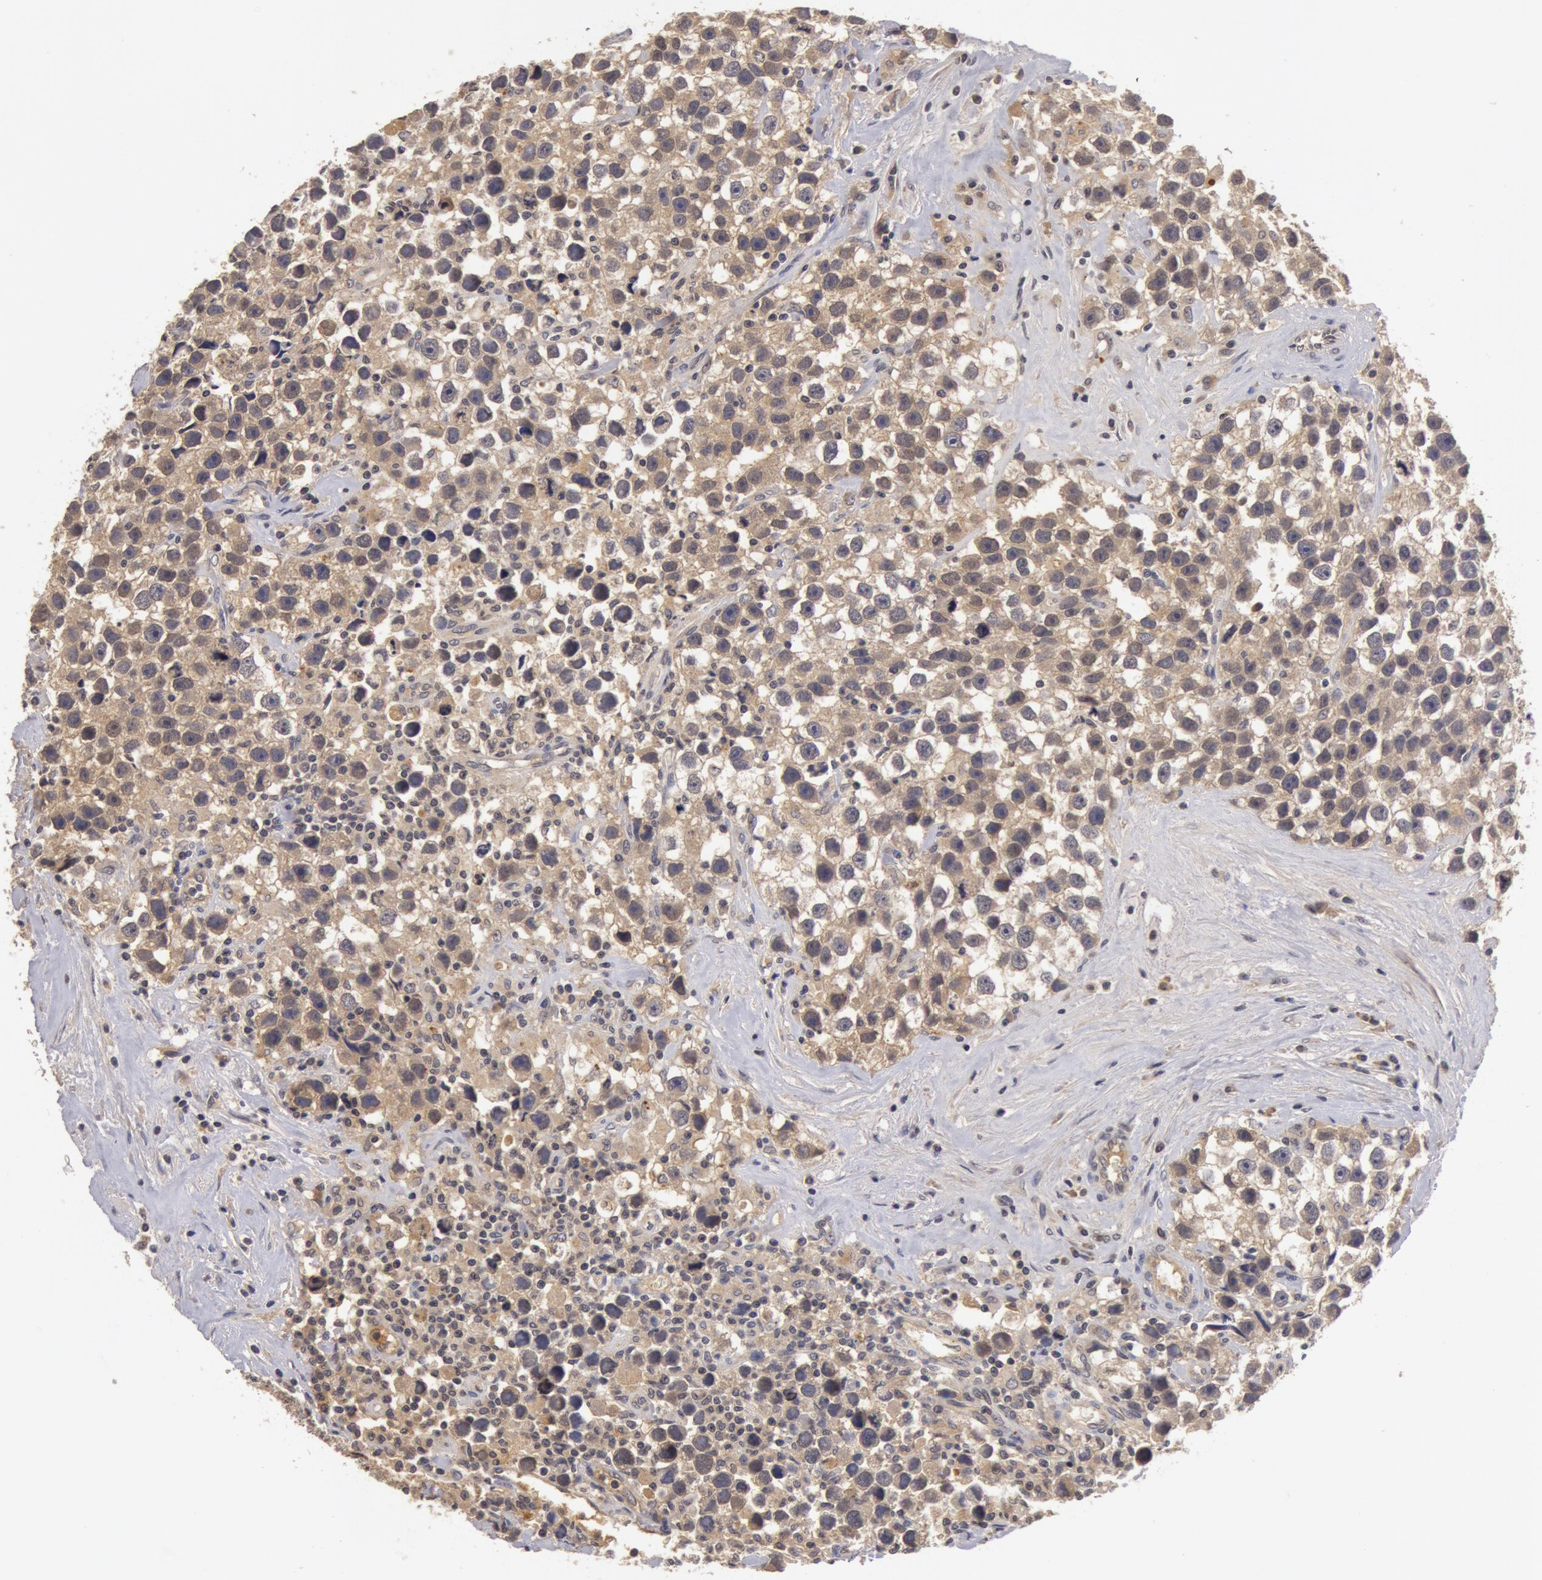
{"staining": {"intensity": "weak", "quantity": ">75%", "location": "cytoplasmic/membranous"}, "tissue": "testis cancer", "cell_type": "Tumor cells", "image_type": "cancer", "snomed": [{"axis": "morphology", "description": "Seminoma, NOS"}, {"axis": "topography", "description": "Testis"}], "caption": "Brown immunohistochemical staining in testis seminoma demonstrates weak cytoplasmic/membranous positivity in approximately >75% of tumor cells. (IHC, brightfield microscopy, high magnification).", "gene": "BCHE", "patient": {"sex": "male", "age": 43}}